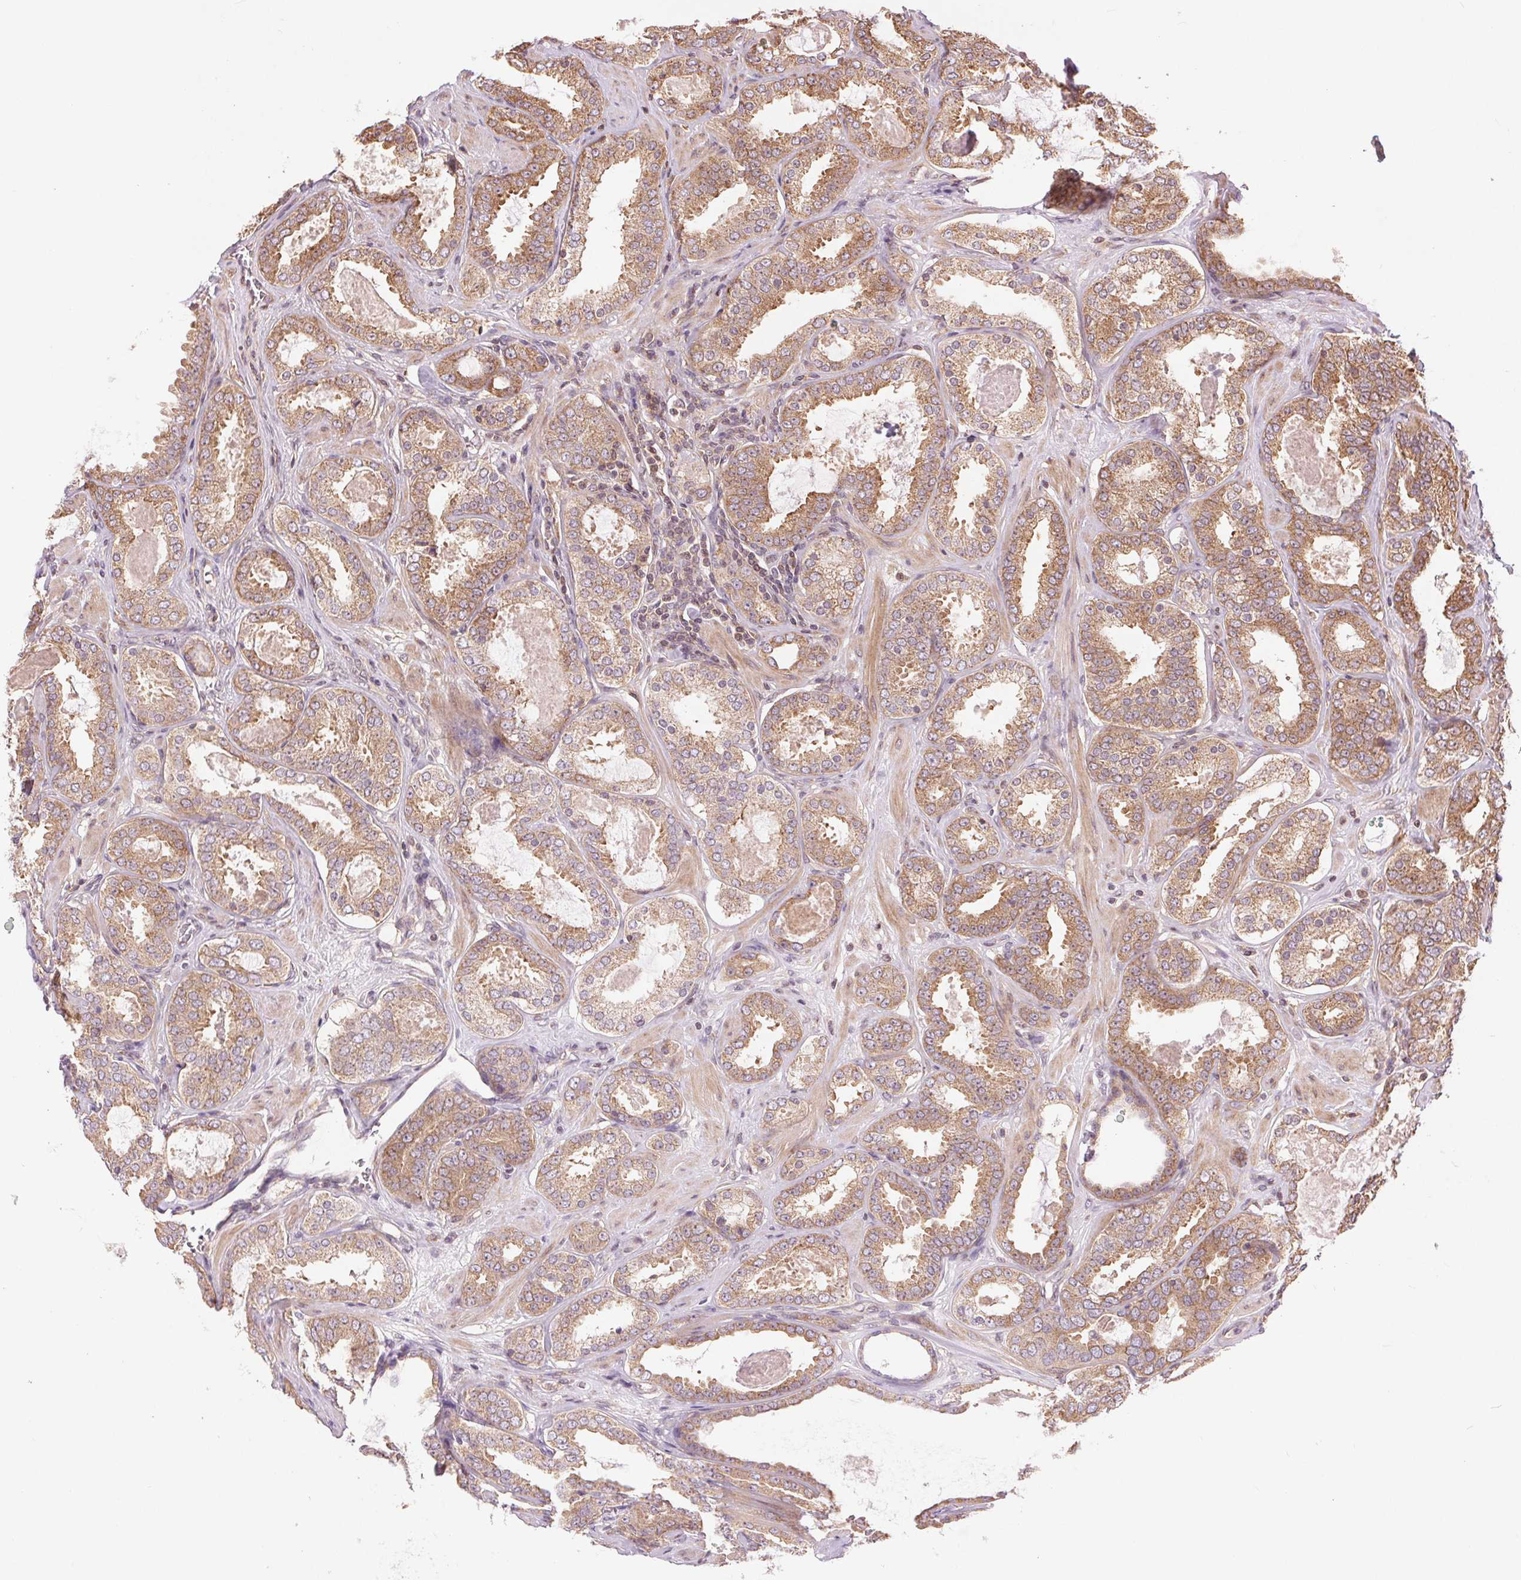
{"staining": {"intensity": "moderate", "quantity": ">75%", "location": "cytoplasmic/membranous"}, "tissue": "prostate cancer", "cell_type": "Tumor cells", "image_type": "cancer", "snomed": [{"axis": "morphology", "description": "Adenocarcinoma, High grade"}, {"axis": "topography", "description": "Prostate"}], "caption": "Human prostate cancer (adenocarcinoma (high-grade)) stained with a protein marker exhibits moderate staining in tumor cells.", "gene": "BTF3L4", "patient": {"sex": "male", "age": 63}}